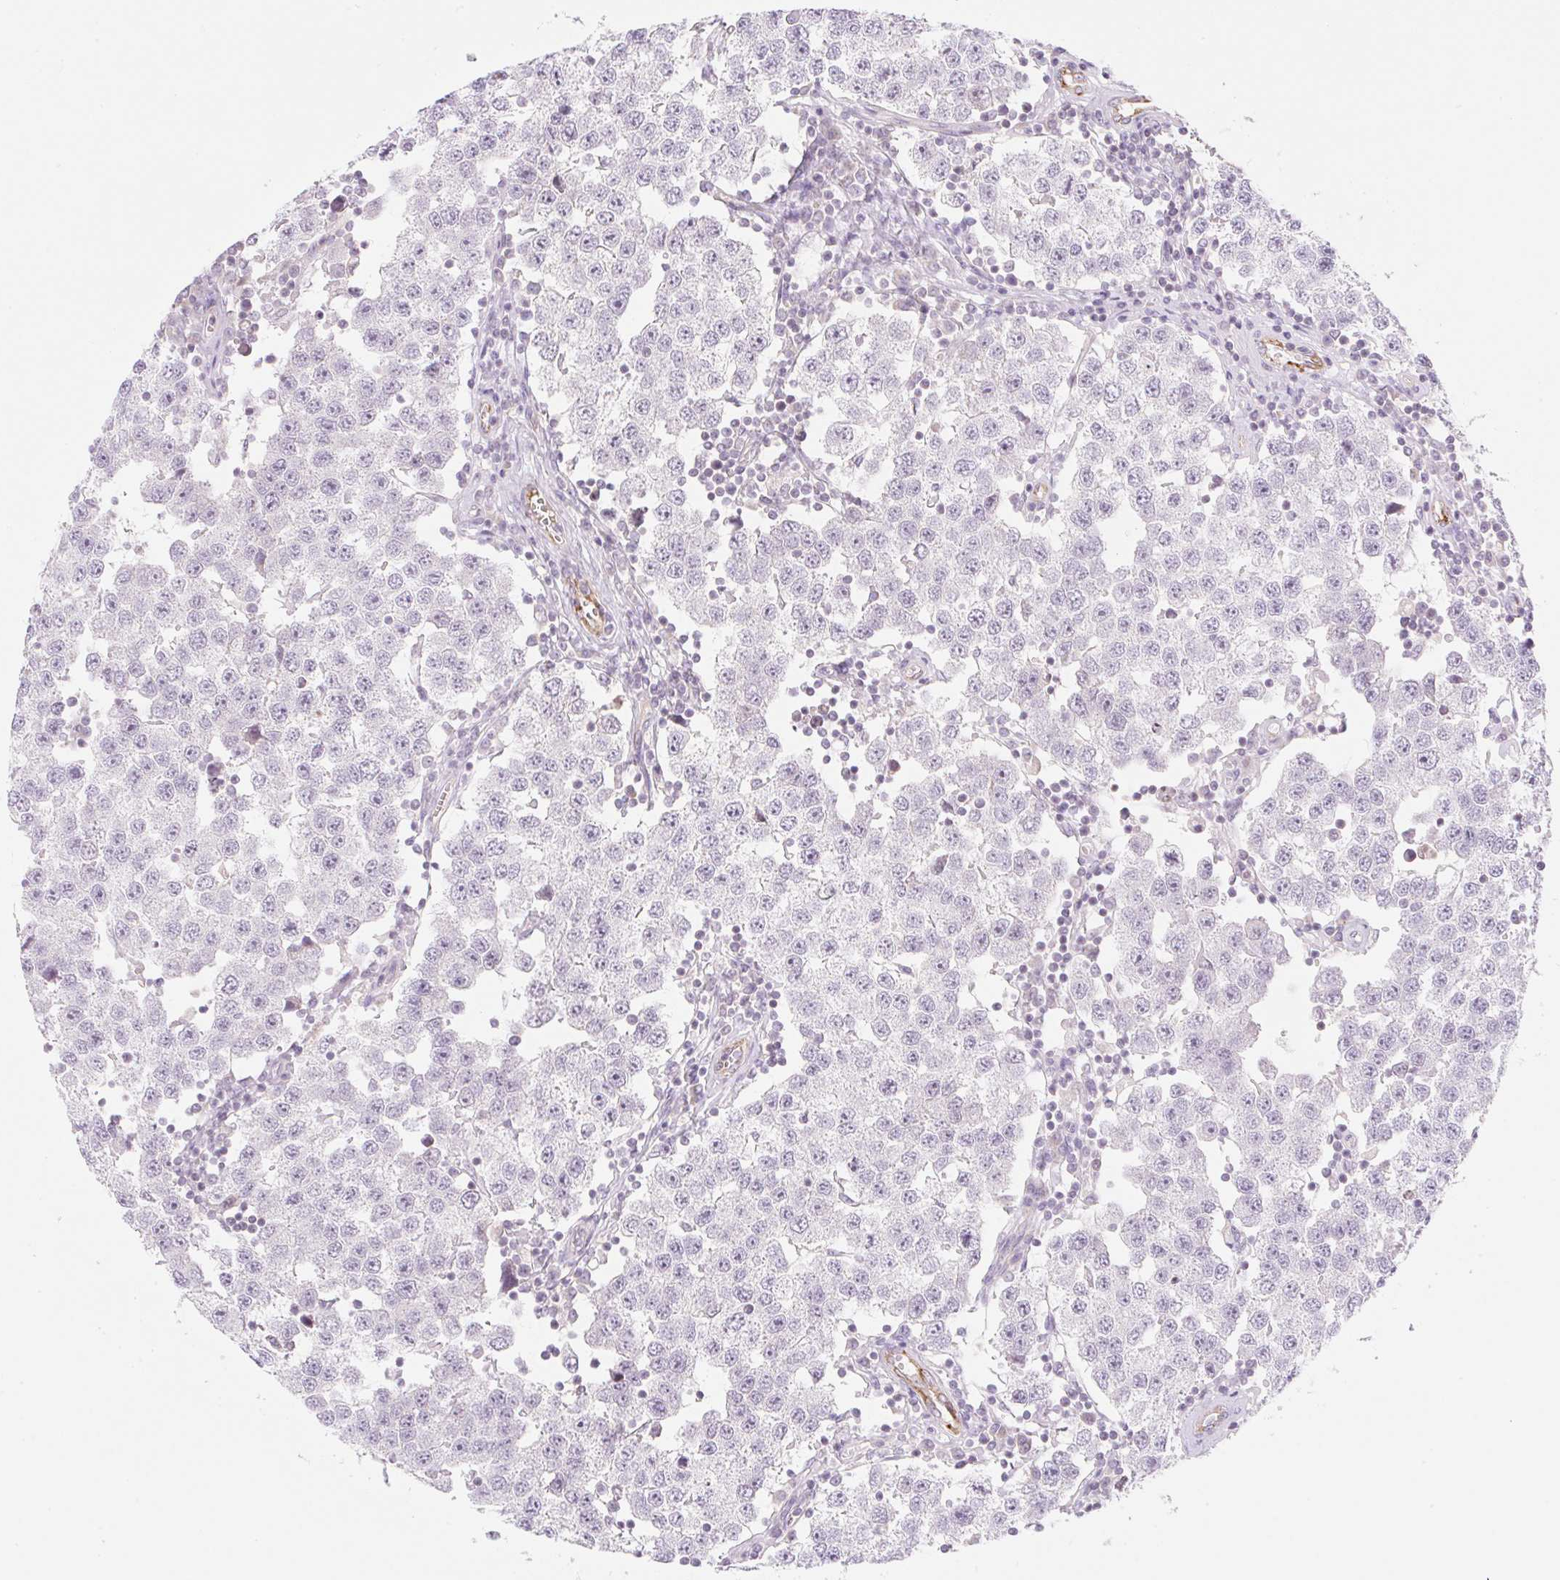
{"staining": {"intensity": "negative", "quantity": "none", "location": "none"}, "tissue": "testis cancer", "cell_type": "Tumor cells", "image_type": "cancer", "snomed": [{"axis": "morphology", "description": "Seminoma, NOS"}, {"axis": "topography", "description": "Testis"}], "caption": "High magnification brightfield microscopy of testis seminoma stained with DAB (3,3'-diaminobenzidine) (brown) and counterstained with hematoxylin (blue): tumor cells show no significant staining.", "gene": "CASKIN1", "patient": {"sex": "male", "age": 34}}